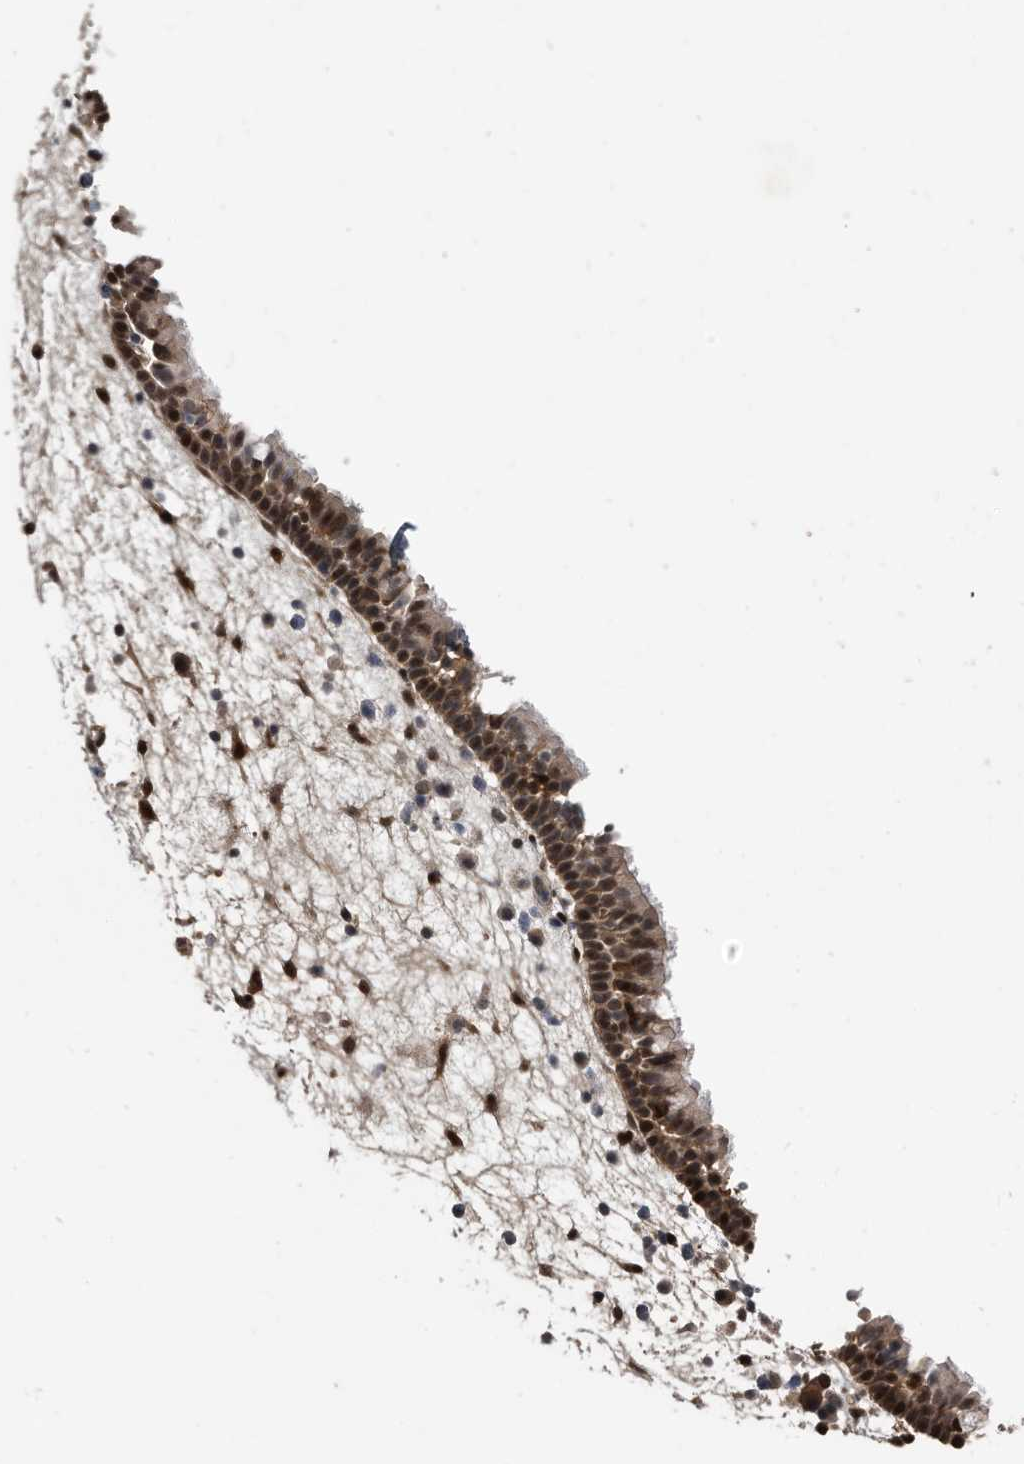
{"staining": {"intensity": "strong", "quantity": ">75%", "location": "nuclear"}, "tissue": "nasopharynx", "cell_type": "Respiratory epithelial cells", "image_type": "normal", "snomed": [{"axis": "morphology", "description": "Normal tissue, NOS"}, {"axis": "morphology", "description": "Inflammation, NOS"}, {"axis": "morphology", "description": "Malignant melanoma, Metastatic site"}, {"axis": "topography", "description": "Nasopharynx"}], "caption": "Immunohistochemical staining of normal nasopharynx exhibits high levels of strong nuclear staining in about >75% of respiratory epithelial cells.", "gene": "RAD23B", "patient": {"sex": "male", "age": 70}}